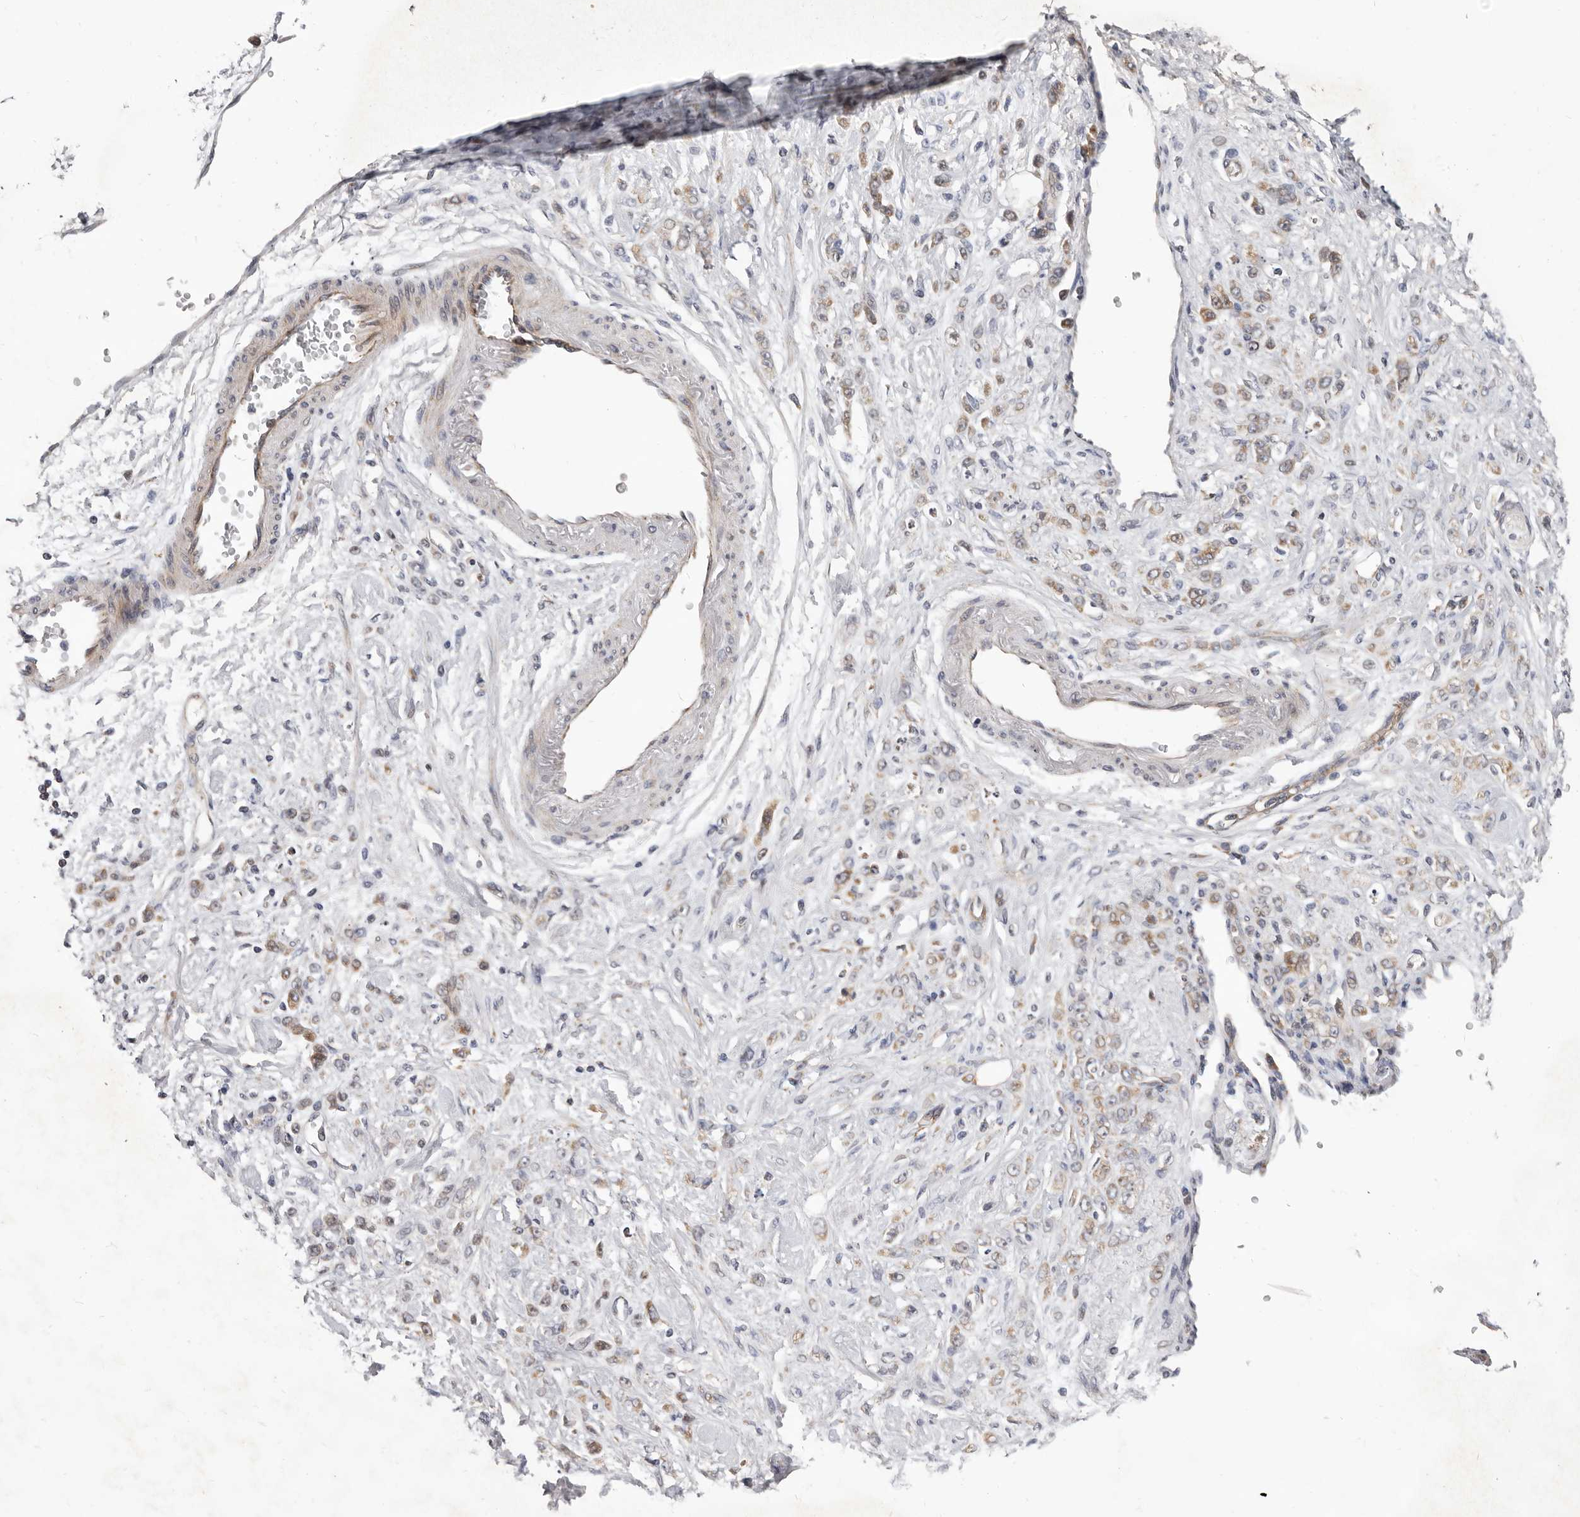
{"staining": {"intensity": "weak", "quantity": ">75%", "location": "cytoplasmic/membranous"}, "tissue": "stomach cancer", "cell_type": "Tumor cells", "image_type": "cancer", "snomed": [{"axis": "morphology", "description": "Normal tissue, NOS"}, {"axis": "morphology", "description": "Adenocarcinoma, NOS"}, {"axis": "topography", "description": "Stomach"}], "caption": "There is low levels of weak cytoplasmic/membranous staining in tumor cells of stomach cancer, as demonstrated by immunohistochemical staining (brown color).", "gene": "TOR3A", "patient": {"sex": "male", "age": 82}}